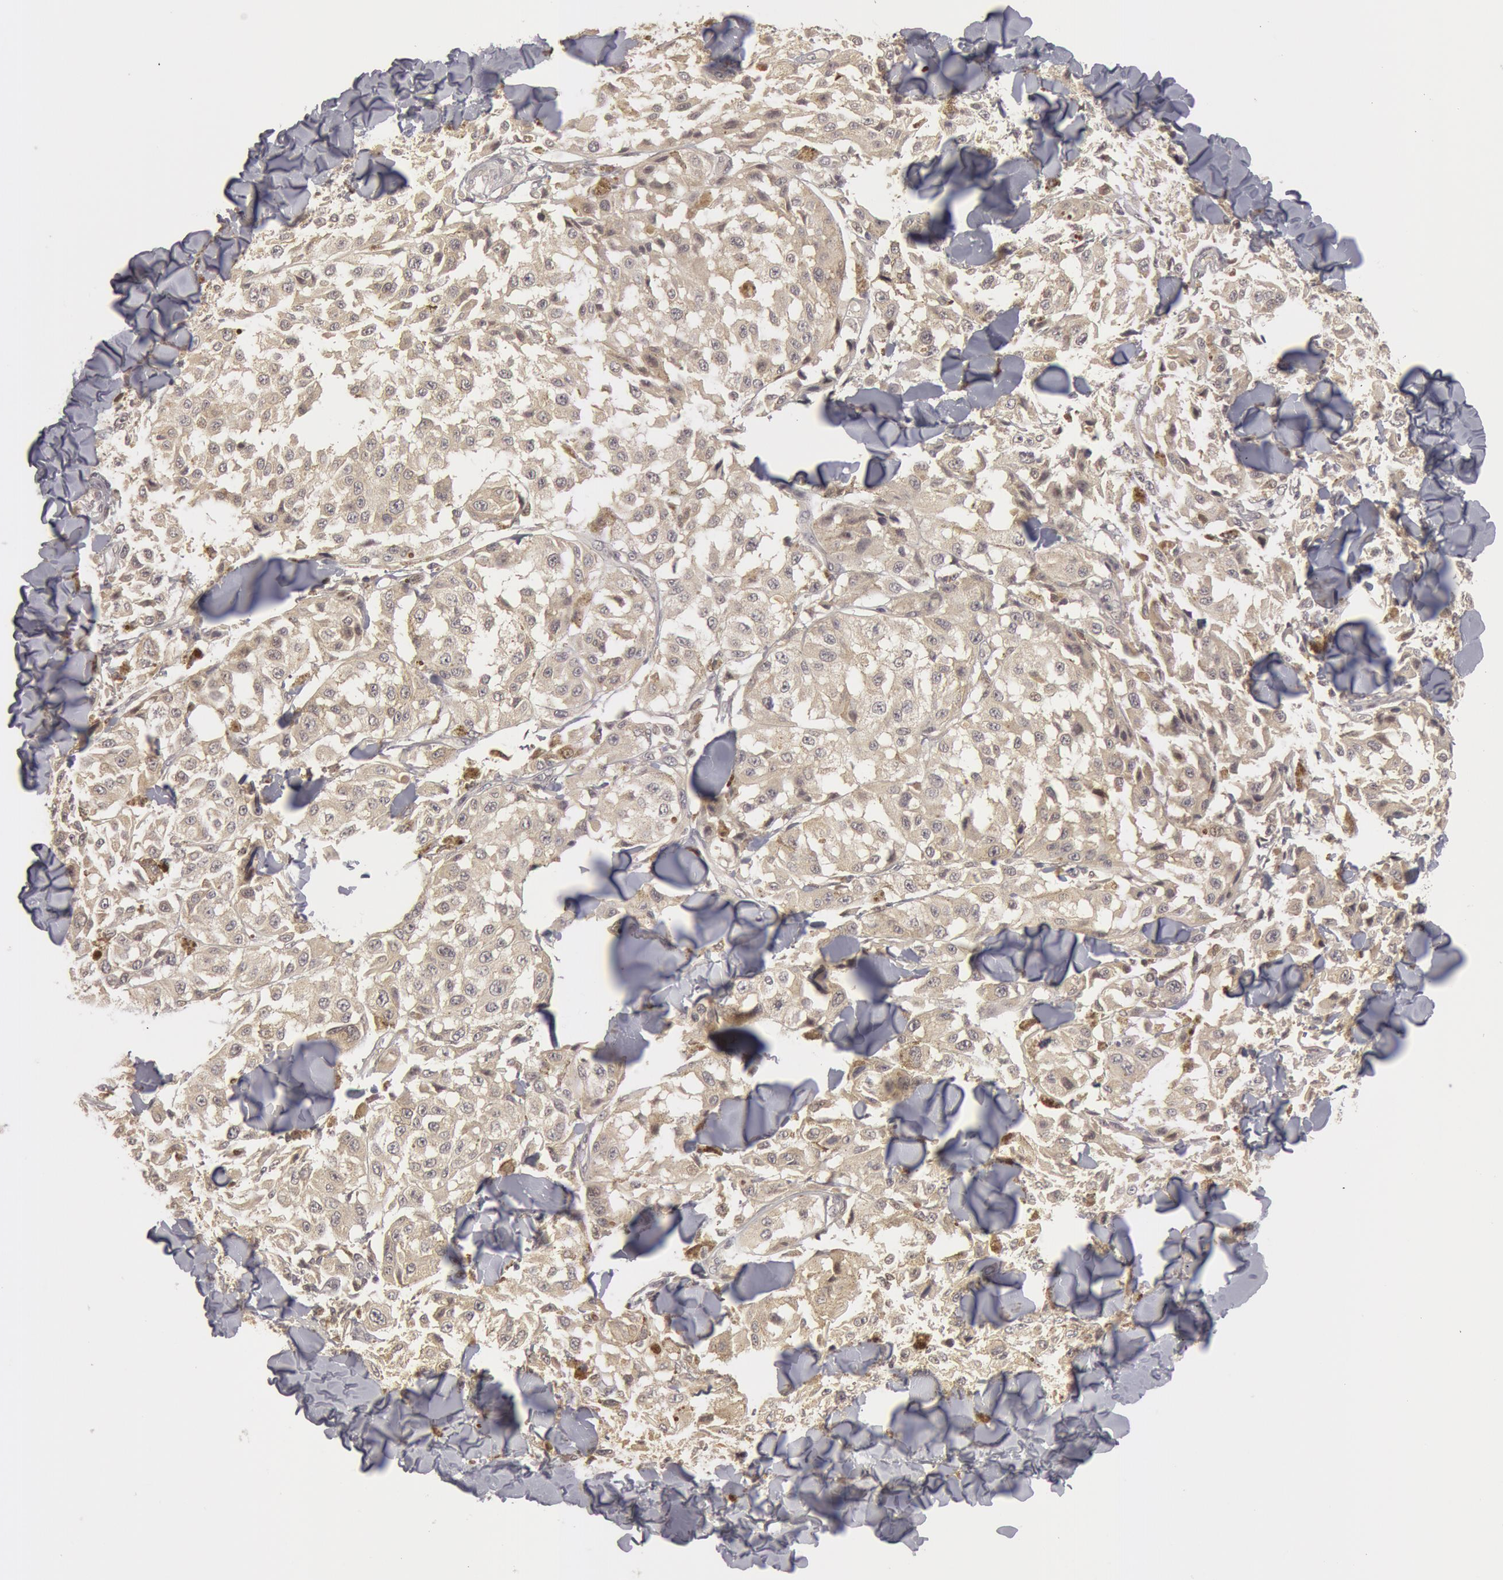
{"staining": {"intensity": "negative", "quantity": "none", "location": "none"}, "tissue": "melanoma", "cell_type": "Tumor cells", "image_type": "cancer", "snomed": [{"axis": "morphology", "description": "Malignant melanoma, NOS"}, {"axis": "topography", "description": "Skin"}], "caption": "The image displays no significant positivity in tumor cells of malignant melanoma. (Brightfield microscopy of DAB immunohistochemistry at high magnification).", "gene": "OASL", "patient": {"sex": "female", "age": 64}}